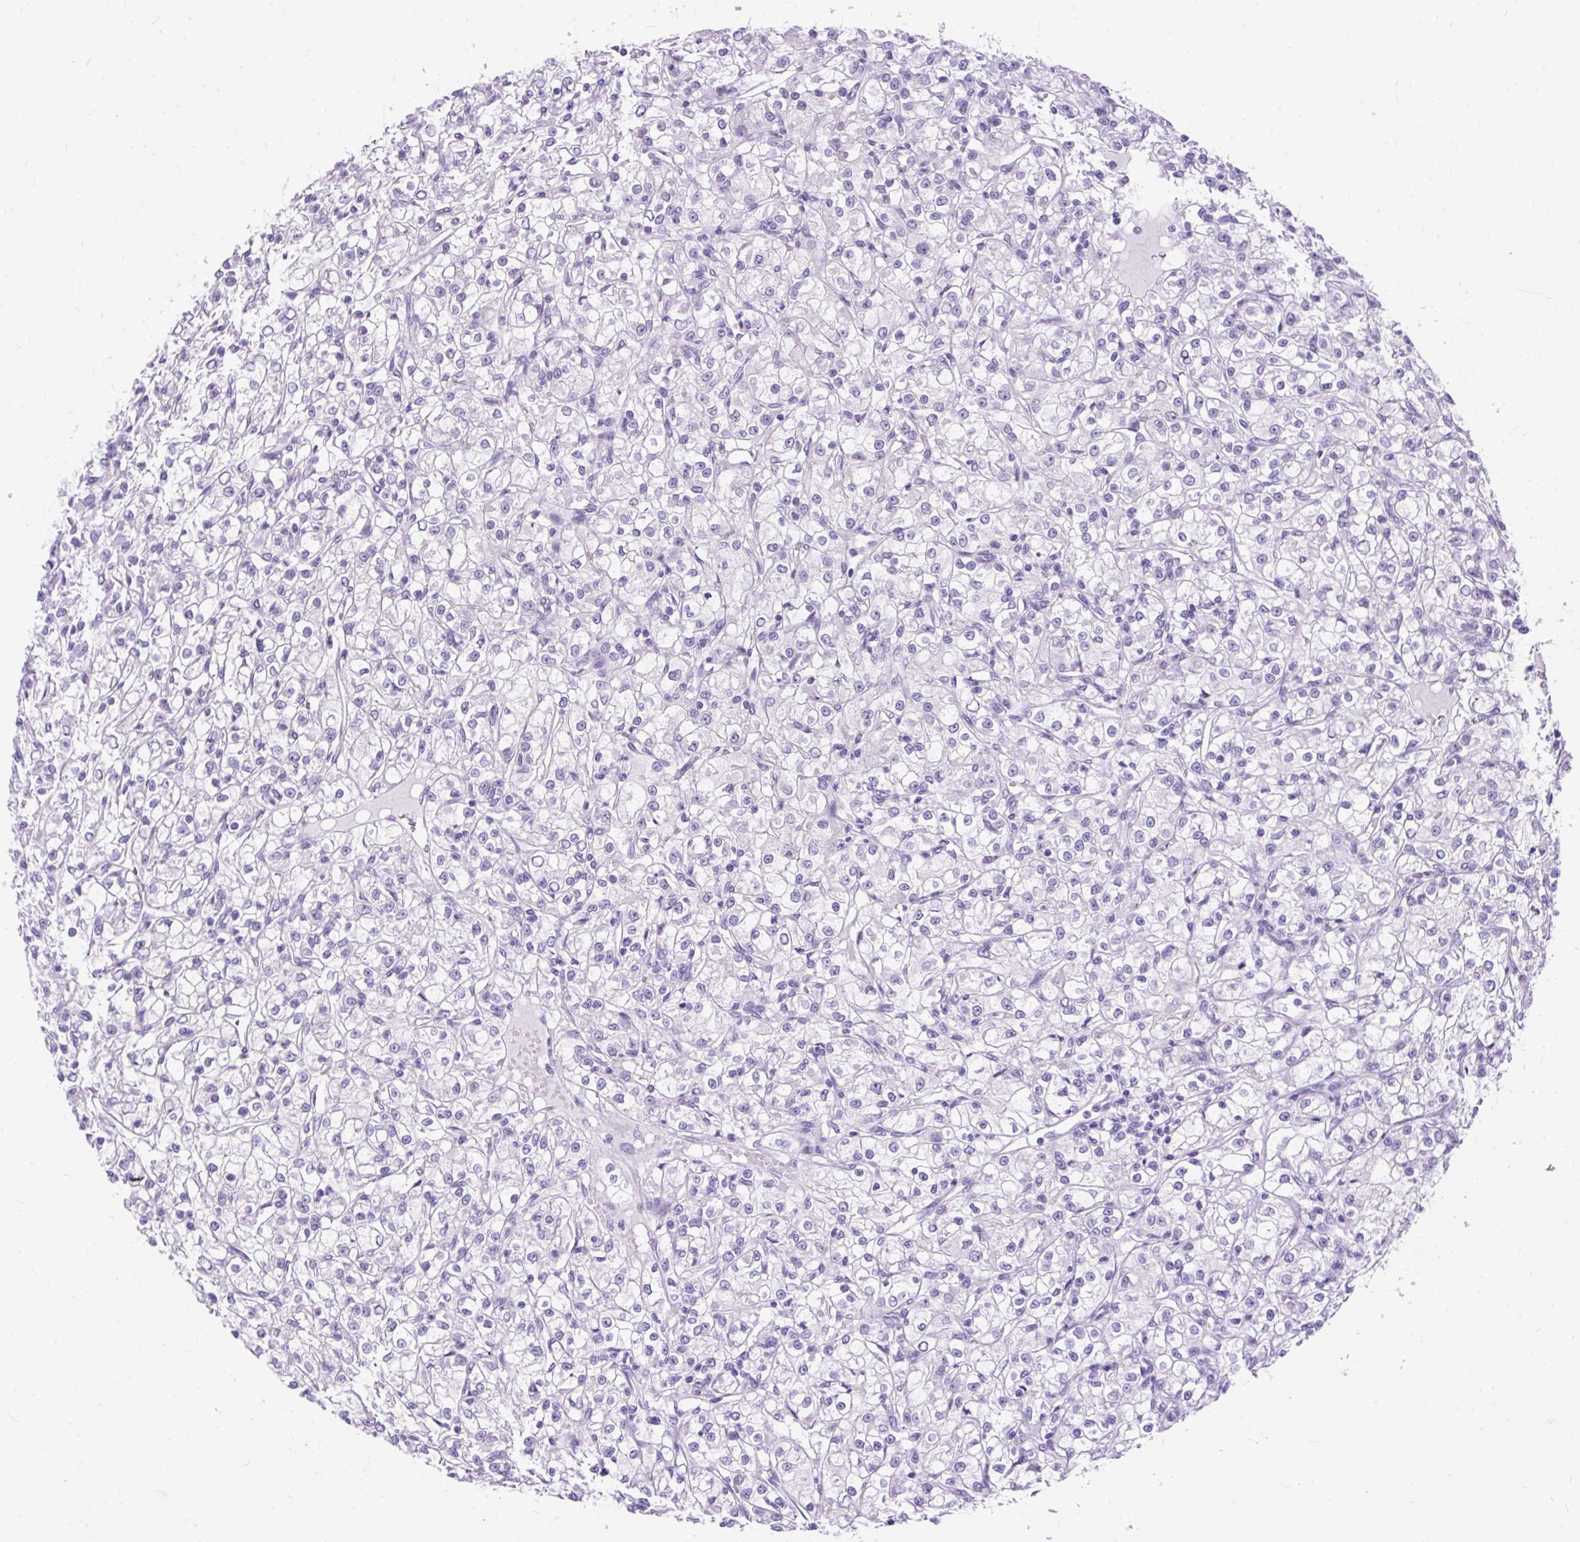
{"staining": {"intensity": "negative", "quantity": "none", "location": "none"}, "tissue": "renal cancer", "cell_type": "Tumor cells", "image_type": "cancer", "snomed": [{"axis": "morphology", "description": "Adenocarcinoma, NOS"}, {"axis": "topography", "description": "Kidney"}], "caption": "High power microscopy histopathology image of an immunohistochemistry (IHC) photomicrograph of renal cancer (adenocarcinoma), revealing no significant positivity in tumor cells.", "gene": "SCGB1A1", "patient": {"sex": "female", "age": 59}}